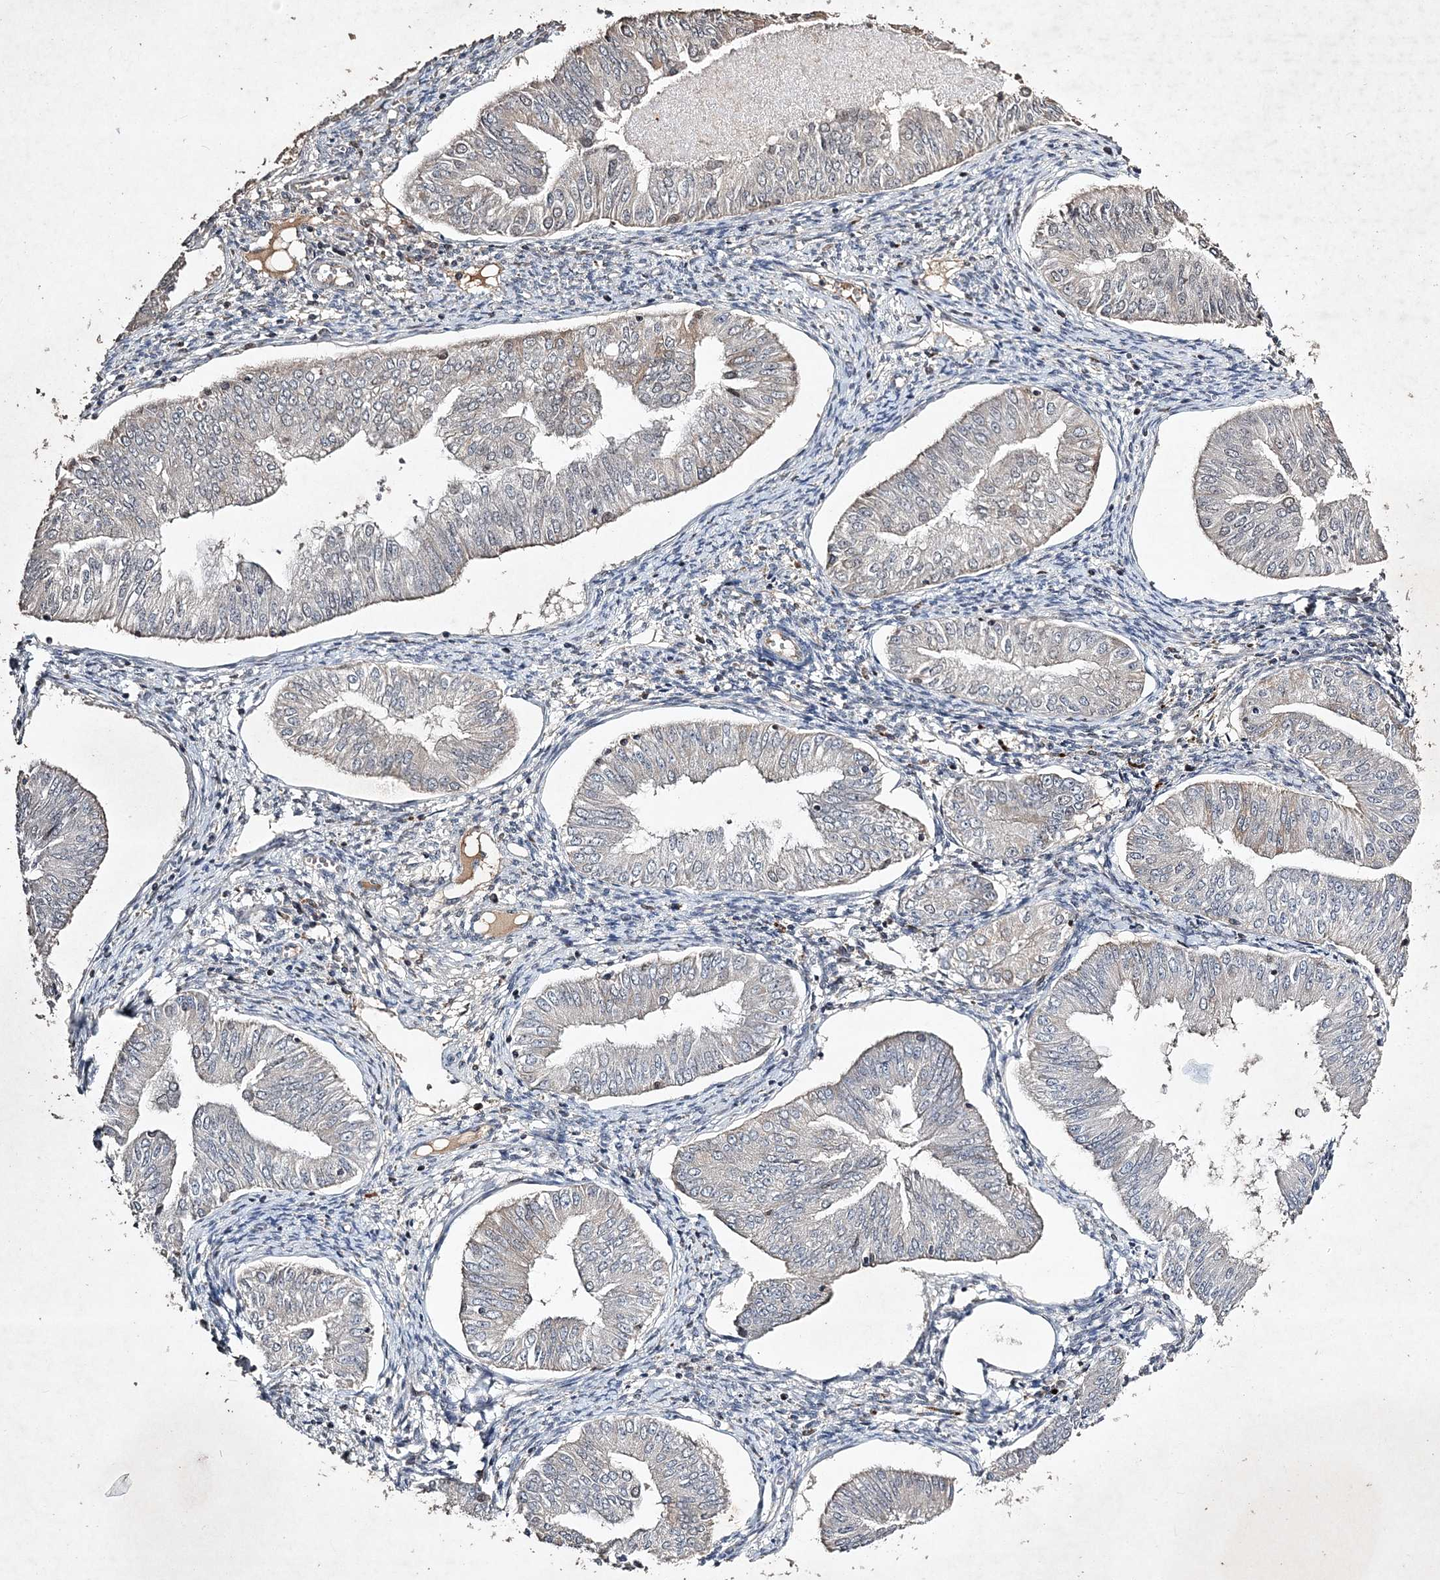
{"staining": {"intensity": "negative", "quantity": "none", "location": "none"}, "tissue": "endometrial cancer", "cell_type": "Tumor cells", "image_type": "cancer", "snomed": [{"axis": "morphology", "description": "Normal tissue, NOS"}, {"axis": "morphology", "description": "Adenocarcinoma, NOS"}, {"axis": "topography", "description": "Endometrium"}], "caption": "The micrograph shows no staining of tumor cells in adenocarcinoma (endometrial).", "gene": "C3orf38", "patient": {"sex": "female", "age": 53}}